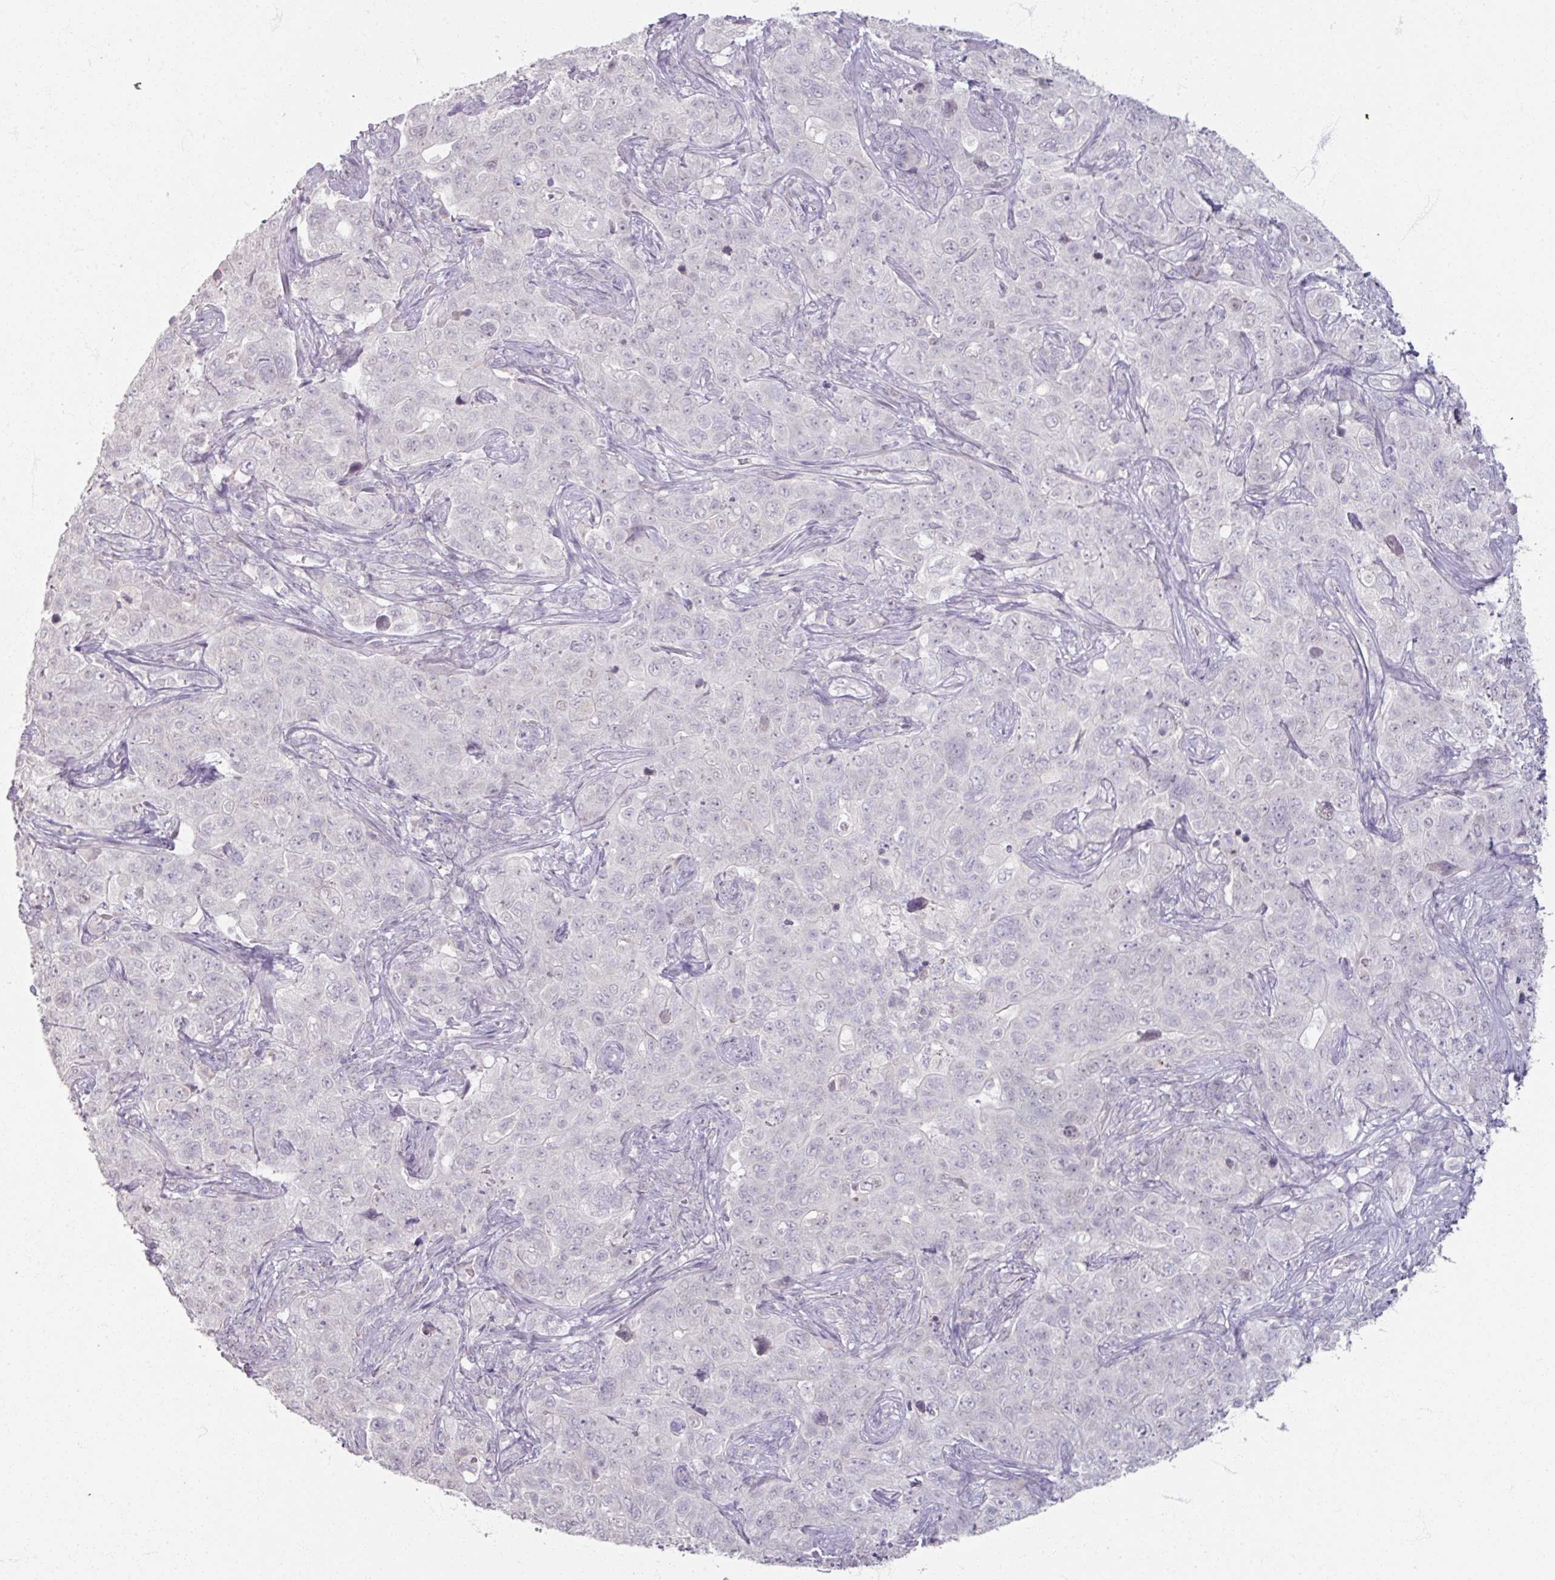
{"staining": {"intensity": "negative", "quantity": "none", "location": "none"}, "tissue": "pancreatic cancer", "cell_type": "Tumor cells", "image_type": "cancer", "snomed": [{"axis": "morphology", "description": "Adenocarcinoma, NOS"}, {"axis": "topography", "description": "Pancreas"}], "caption": "Immunohistochemical staining of human pancreatic cancer (adenocarcinoma) reveals no significant expression in tumor cells.", "gene": "SOX11", "patient": {"sex": "male", "age": 68}}